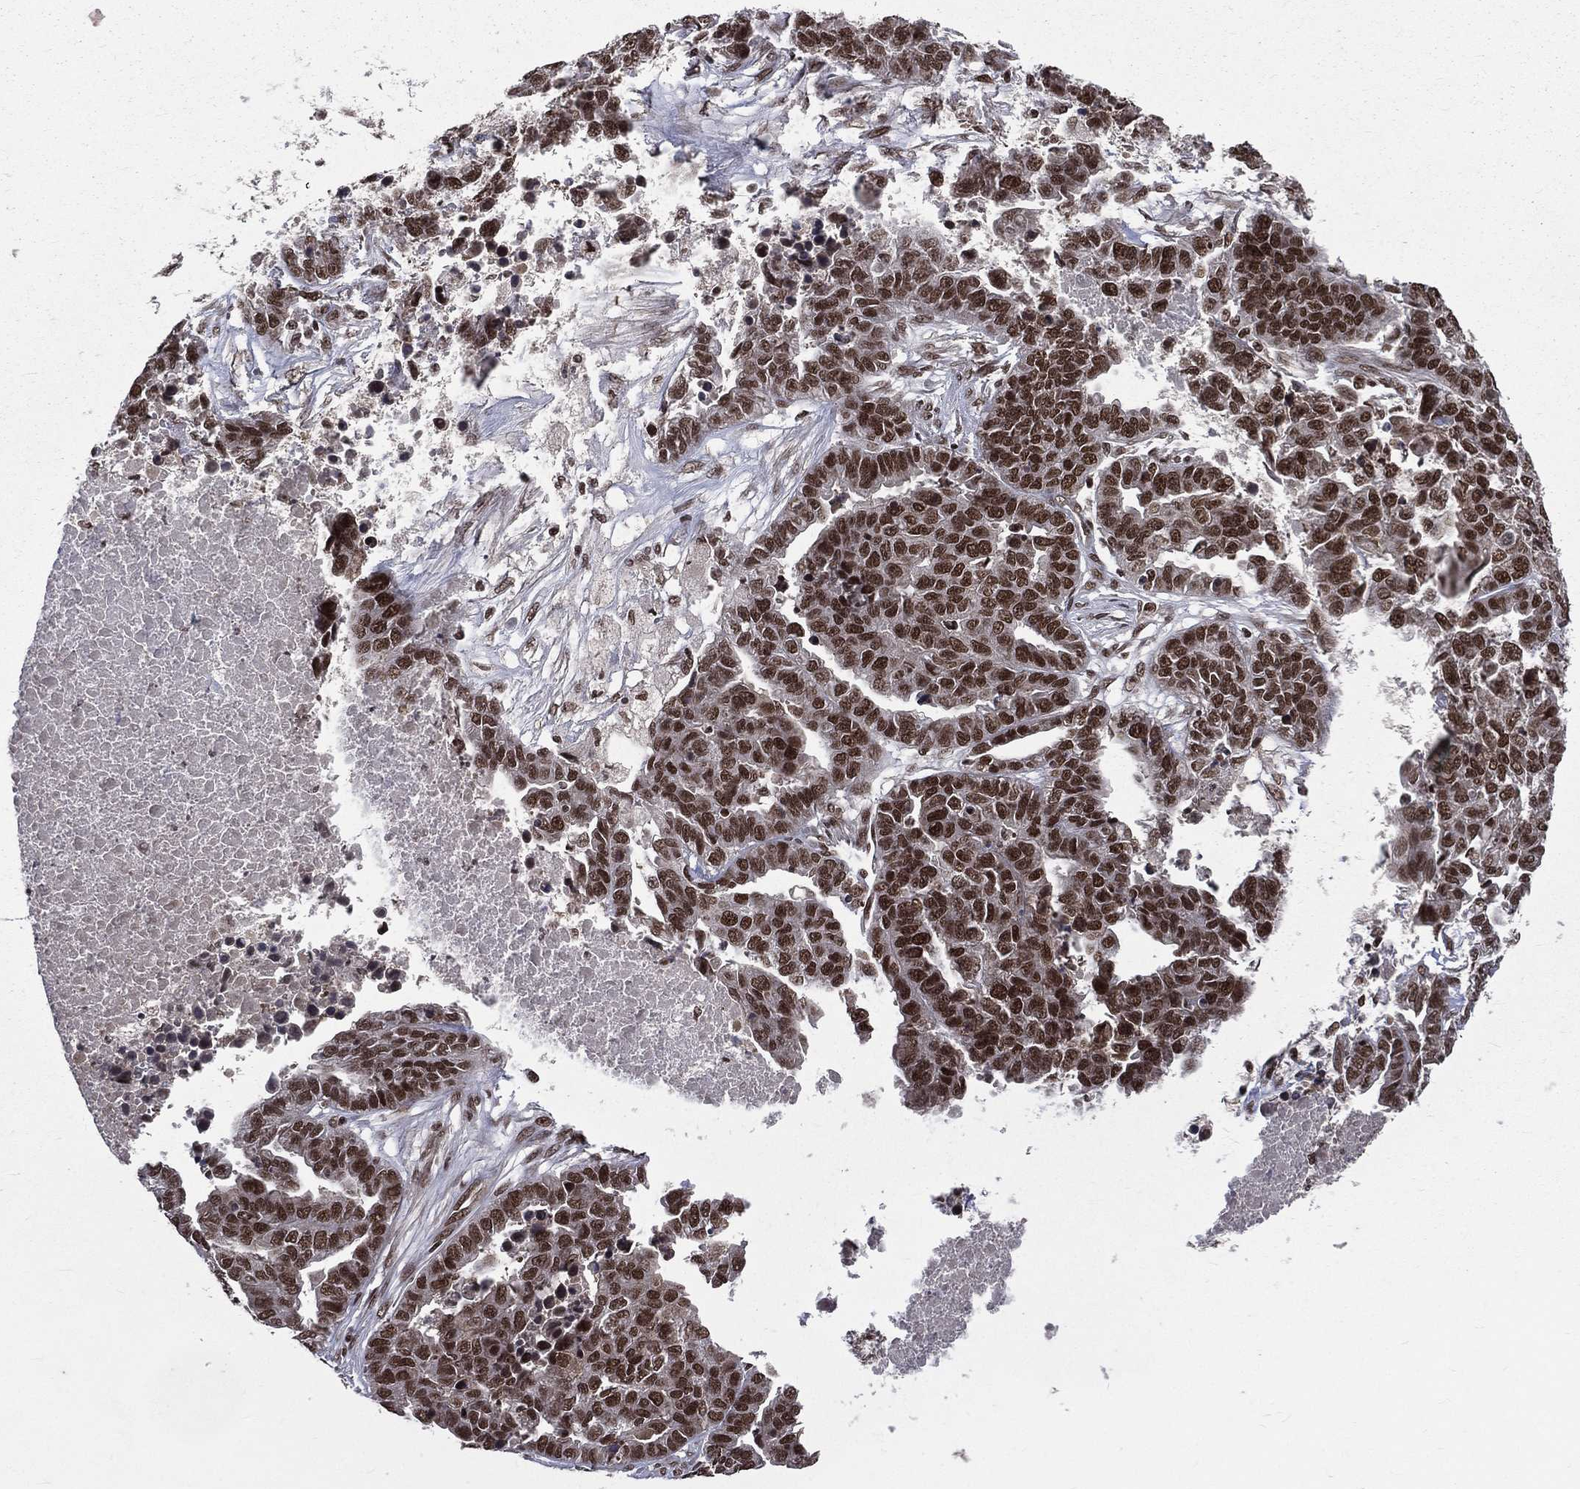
{"staining": {"intensity": "strong", "quantity": ">75%", "location": "nuclear"}, "tissue": "ovarian cancer", "cell_type": "Tumor cells", "image_type": "cancer", "snomed": [{"axis": "morphology", "description": "Cystadenocarcinoma, serous, NOS"}, {"axis": "topography", "description": "Ovary"}], "caption": "DAB immunohistochemical staining of human ovarian serous cystadenocarcinoma shows strong nuclear protein staining in approximately >75% of tumor cells.", "gene": "SMC3", "patient": {"sex": "female", "age": 87}}